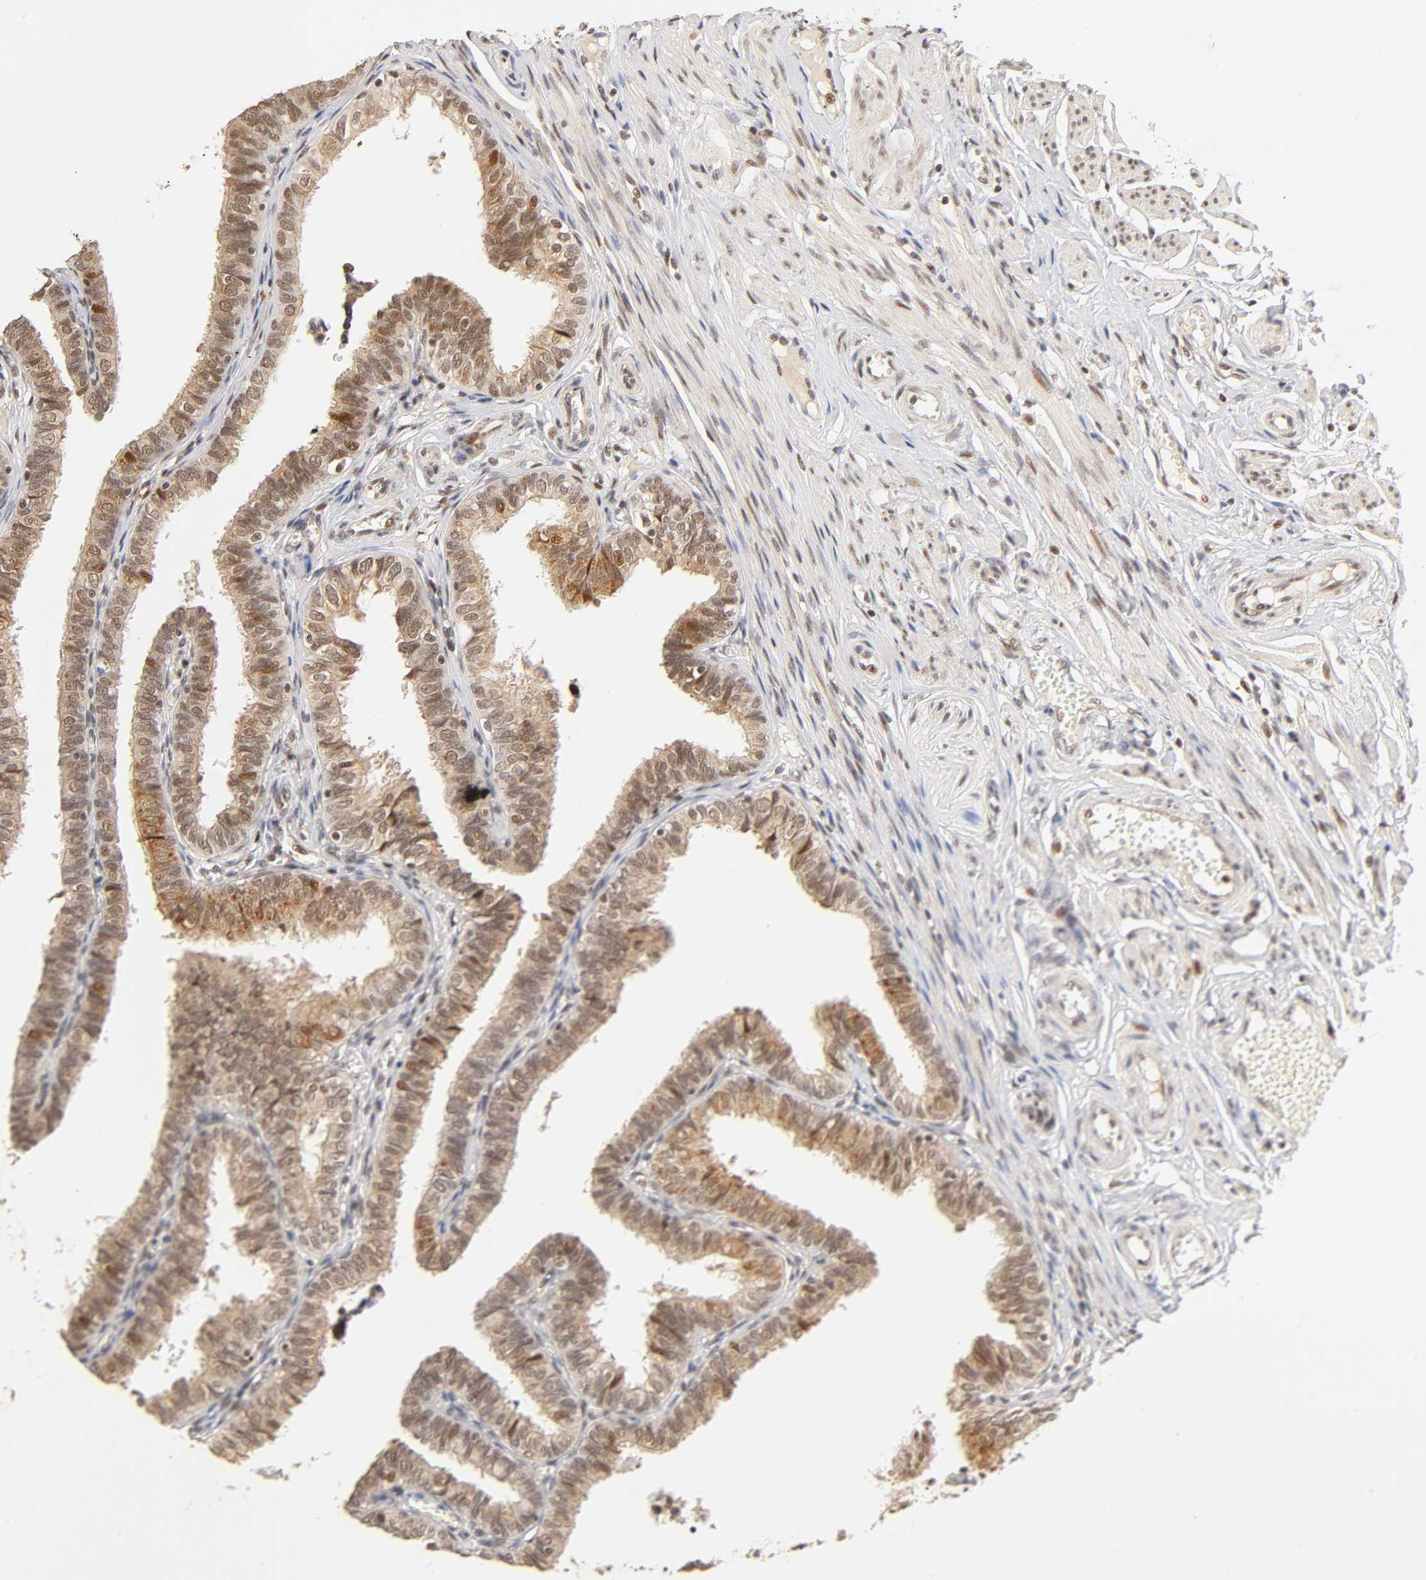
{"staining": {"intensity": "strong", "quantity": ">75%", "location": "cytoplasmic/membranous,nuclear"}, "tissue": "fallopian tube", "cell_type": "Glandular cells", "image_type": "normal", "snomed": [{"axis": "morphology", "description": "Normal tissue, NOS"}, {"axis": "topography", "description": "Fallopian tube"}], "caption": "Immunohistochemistry micrograph of unremarkable fallopian tube stained for a protein (brown), which reveals high levels of strong cytoplasmic/membranous,nuclear positivity in approximately >75% of glandular cells.", "gene": "TAF10", "patient": {"sex": "female", "age": 46}}